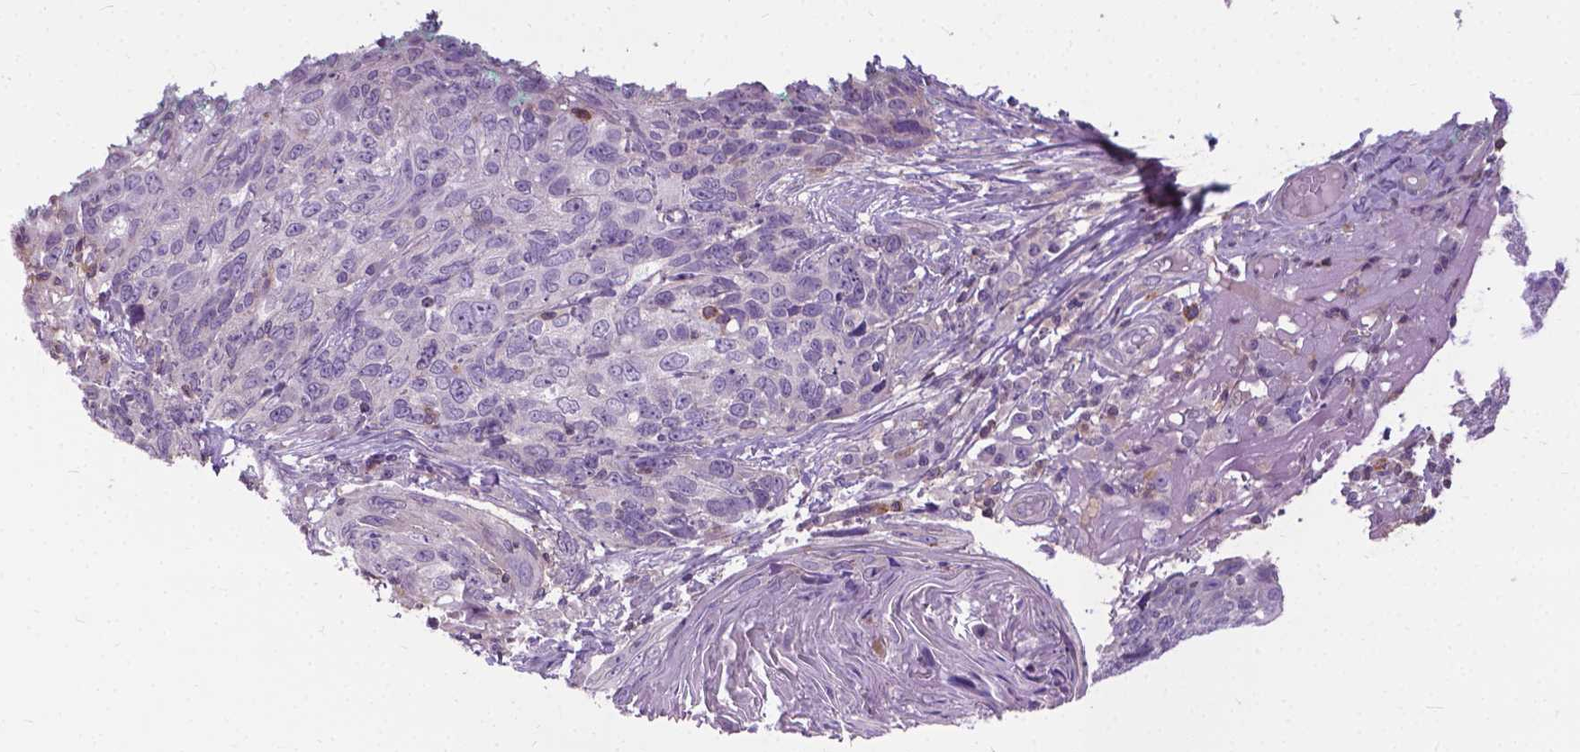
{"staining": {"intensity": "negative", "quantity": "none", "location": "none"}, "tissue": "skin cancer", "cell_type": "Tumor cells", "image_type": "cancer", "snomed": [{"axis": "morphology", "description": "Squamous cell carcinoma, NOS"}, {"axis": "topography", "description": "Skin"}], "caption": "This is an immunohistochemistry image of human squamous cell carcinoma (skin). There is no positivity in tumor cells.", "gene": "JAK3", "patient": {"sex": "male", "age": 92}}